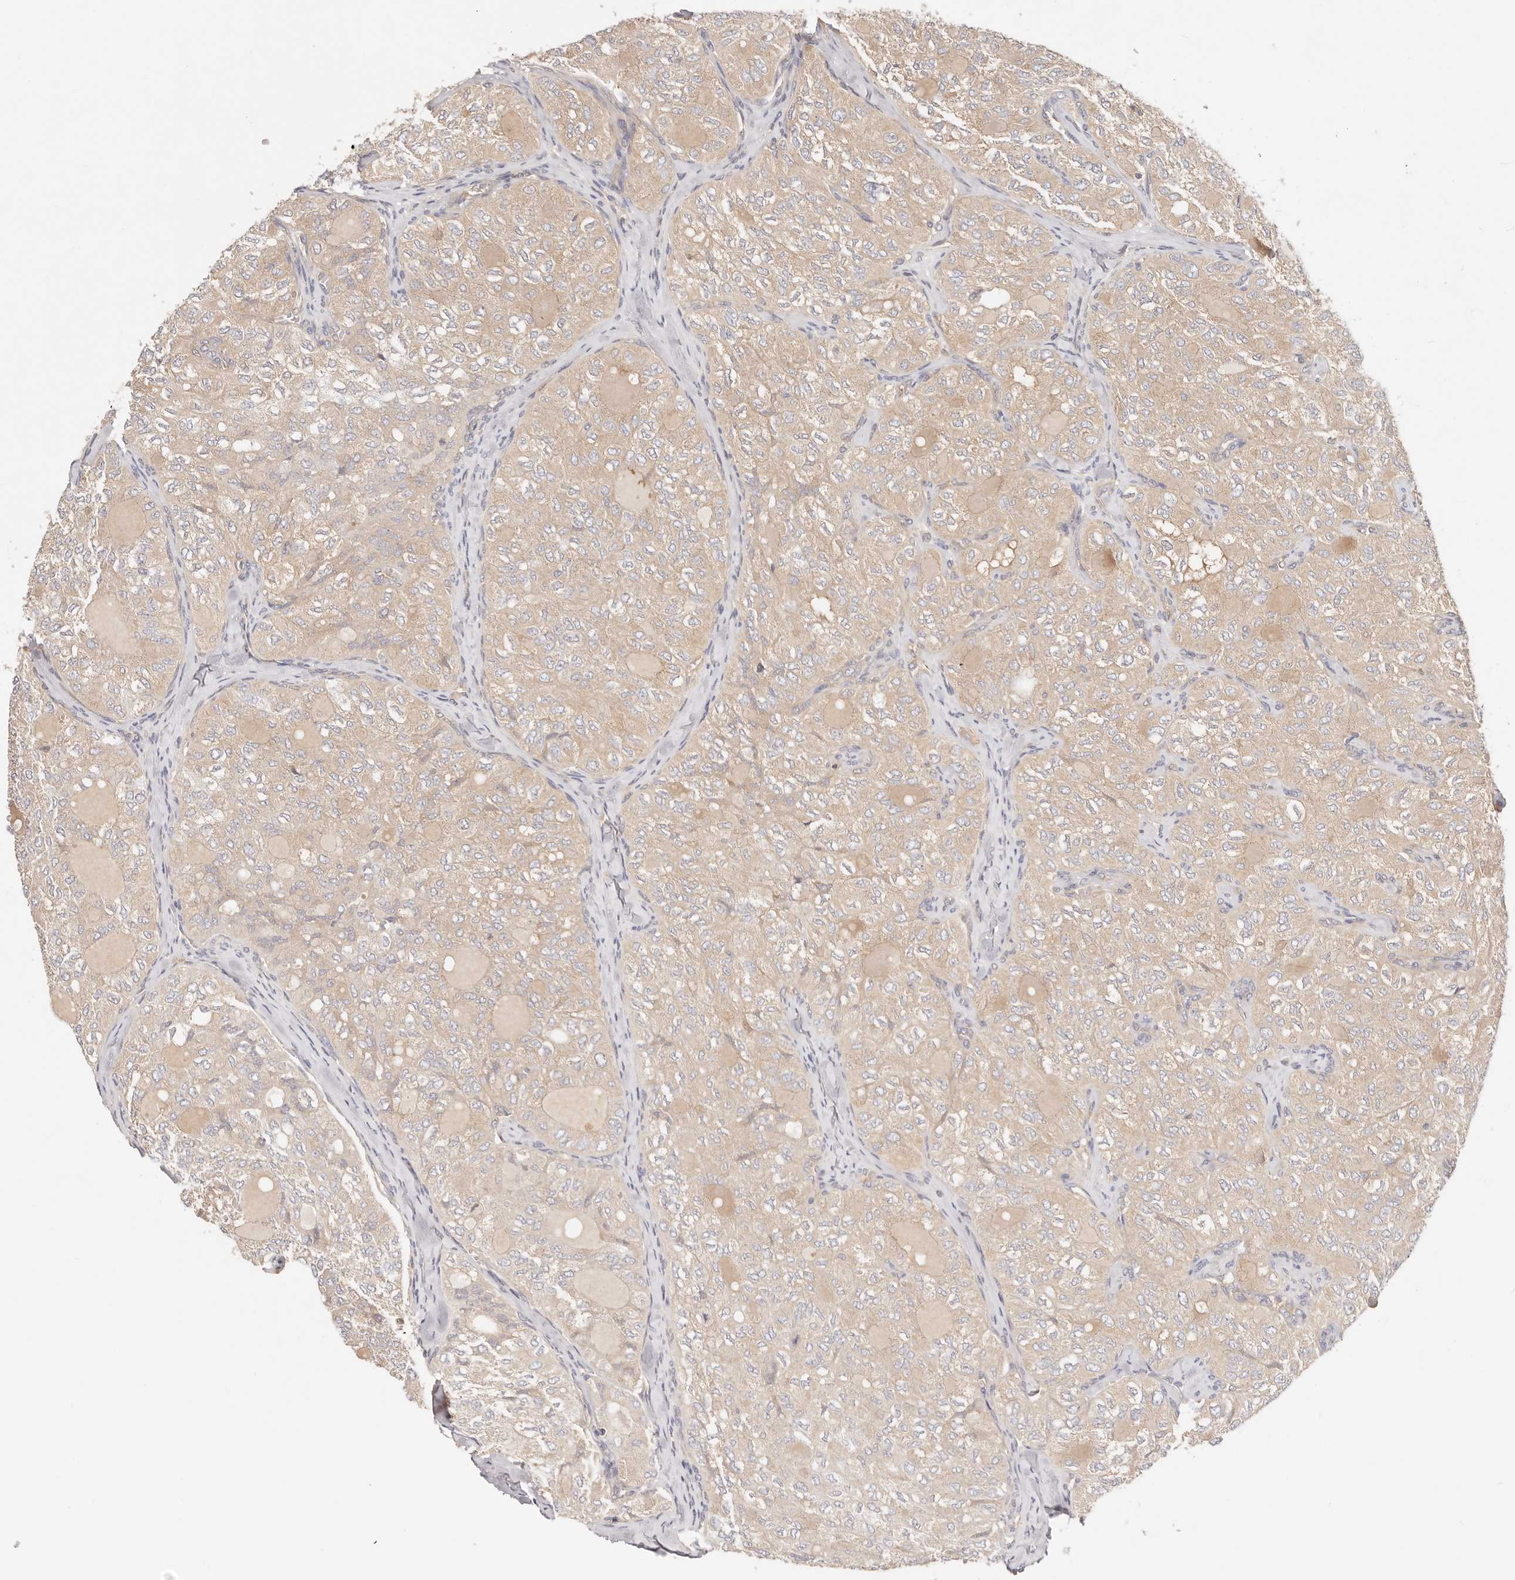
{"staining": {"intensity": "weak", "quantity": ">75%", "location": "cytoplasmic/membranous"}, "tissue": "thyroid cancer", "cell_type": "Tumor cells", "image_type": "cancer", "snomed": [{"axis": "morphology", "description": "Follicular adenoma carcinoma, NOS"}, {"axis": "topography", "description": "Thyroid gland"}], "caption": "Thyroid follicular adenoma carcinoma stained with IHC shows weak cytoplasmic/membranous positivity in approximately >75% of tumor cells. (IHC, brightfield microscopy, high magnification).", "gene": "KCMF1", "patient": {"sex": "male", "age": 75}}